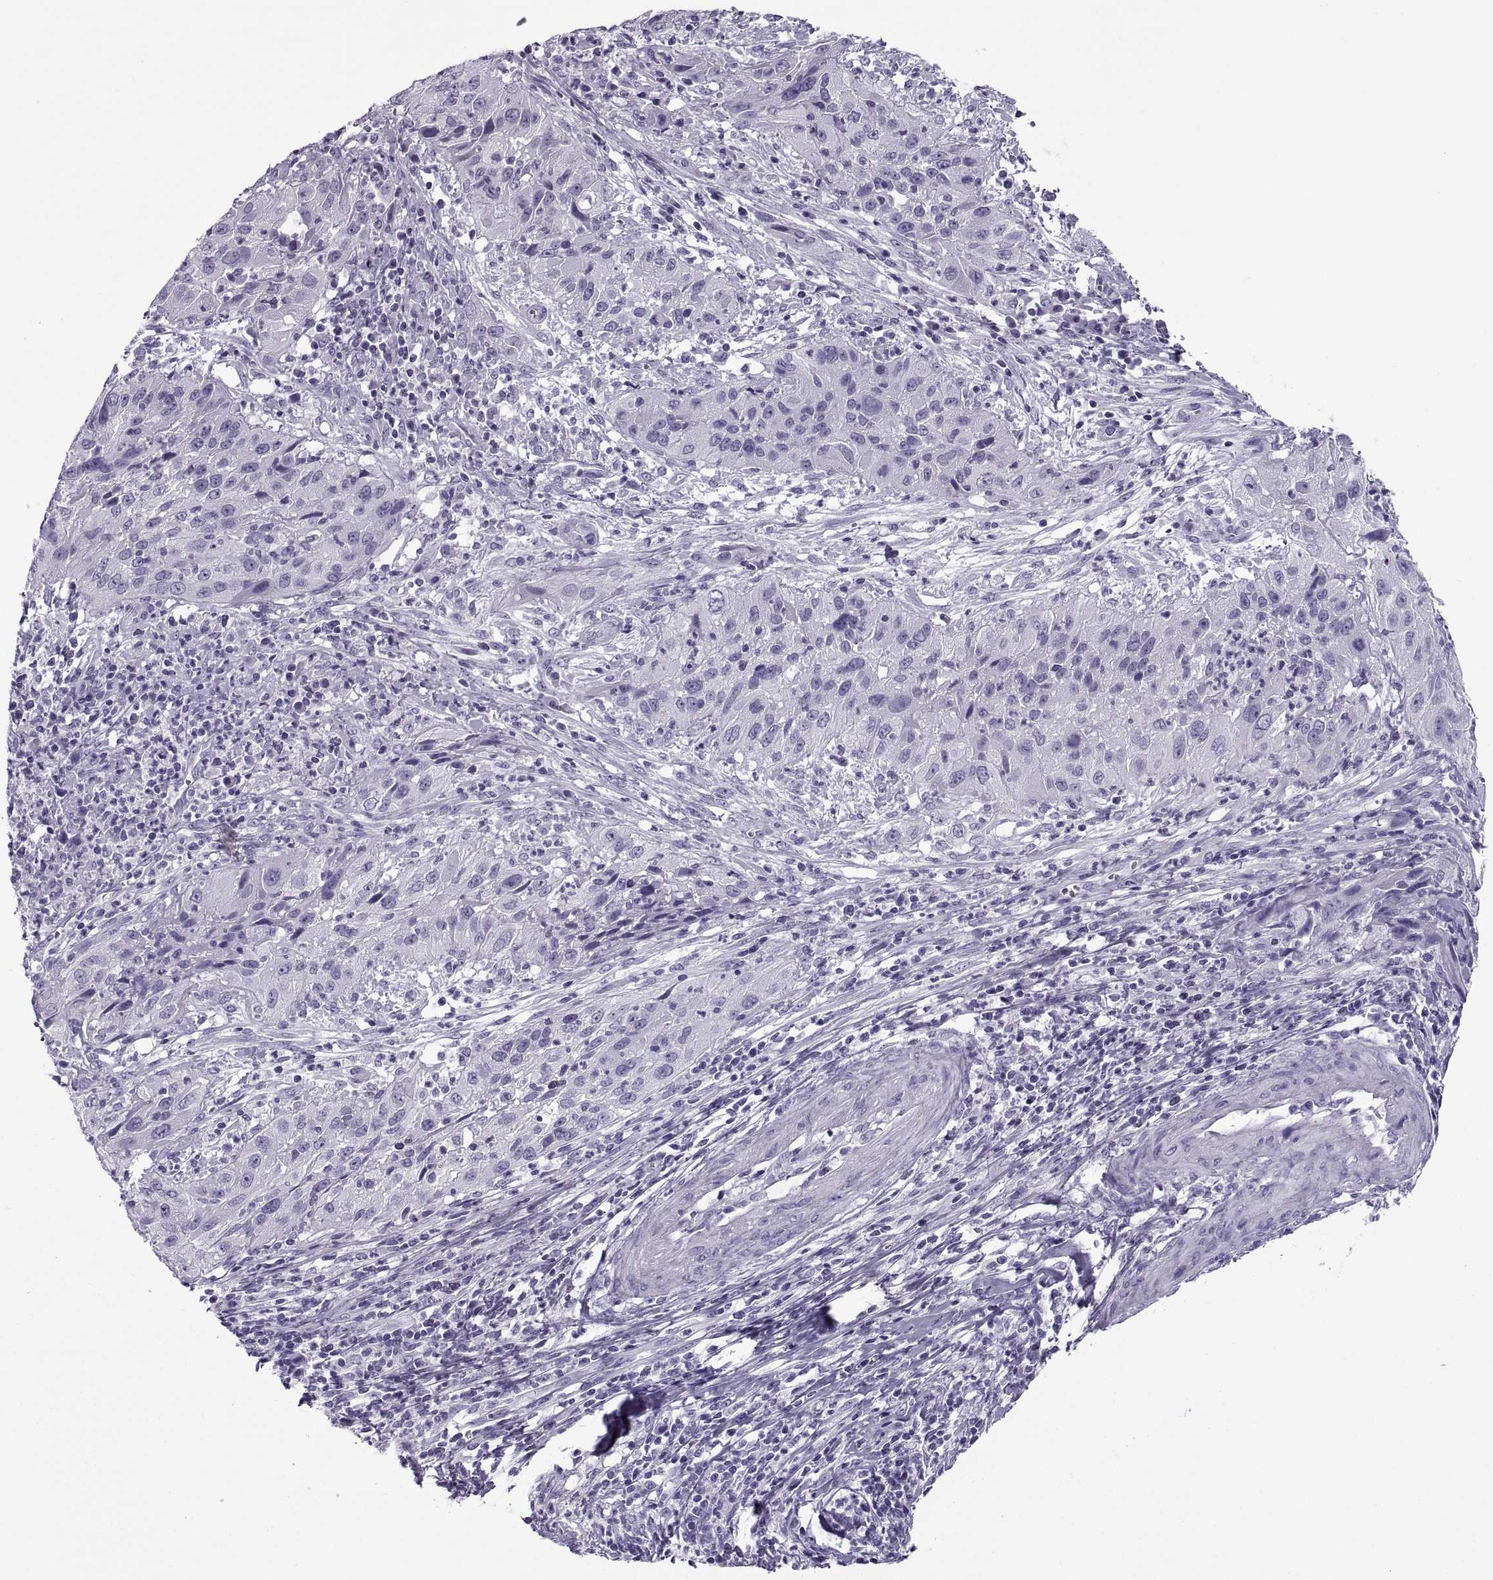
{"staining": {"intensity": "negative", "quantity": "none", "location": "none"}, "tissue": "cervical cancer", "cell_type": "Tumor cells", "image_type": "cancer", "snomed": [{"axis": "morphology", "description": "Squamous cell carcinoma, NOS"}, {"axis": "topography", "description": "Cervix"}], "caption": "Immunohistochemical staining of squamous cell carcinoma (cervical) reveals no significant positivity in tumor cells.", "gene": "RLBP1", "patient": {"sex": "female", "age": 32}}